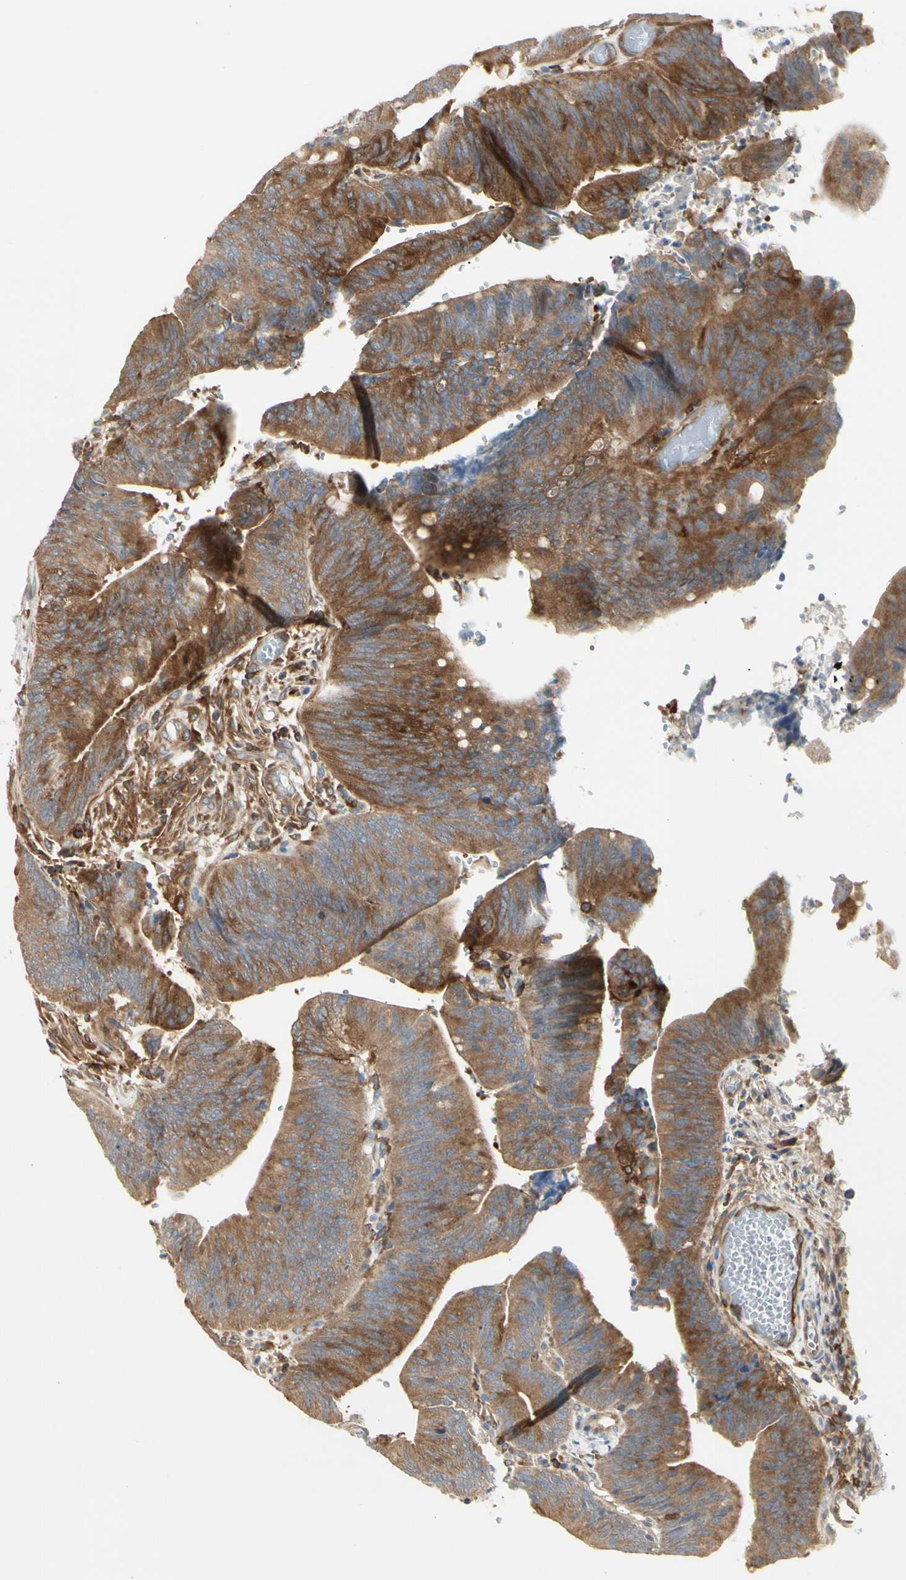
{"staining": {"intensity": "strong", "quantity": ">75%", "location": "cytoplasmic/membranous"}, "tissue": "colorectal cancer", "cell_type": "Tumor cells", "image_type": "cancer", "snomed": [{"axis": "morphology", "description": "Adenocarcinoma, NOS"}, {"axis": "topography", "description": "Rectum"}], "caption": "Human adenocarcinoma (colorectal) stained with a brown dye exhibits strong cytoplasmic/membranous positive positivity in about >75% of tumor cells.", "gene": "NFKB2", "patient": {"sex": "female", "age": 66}}